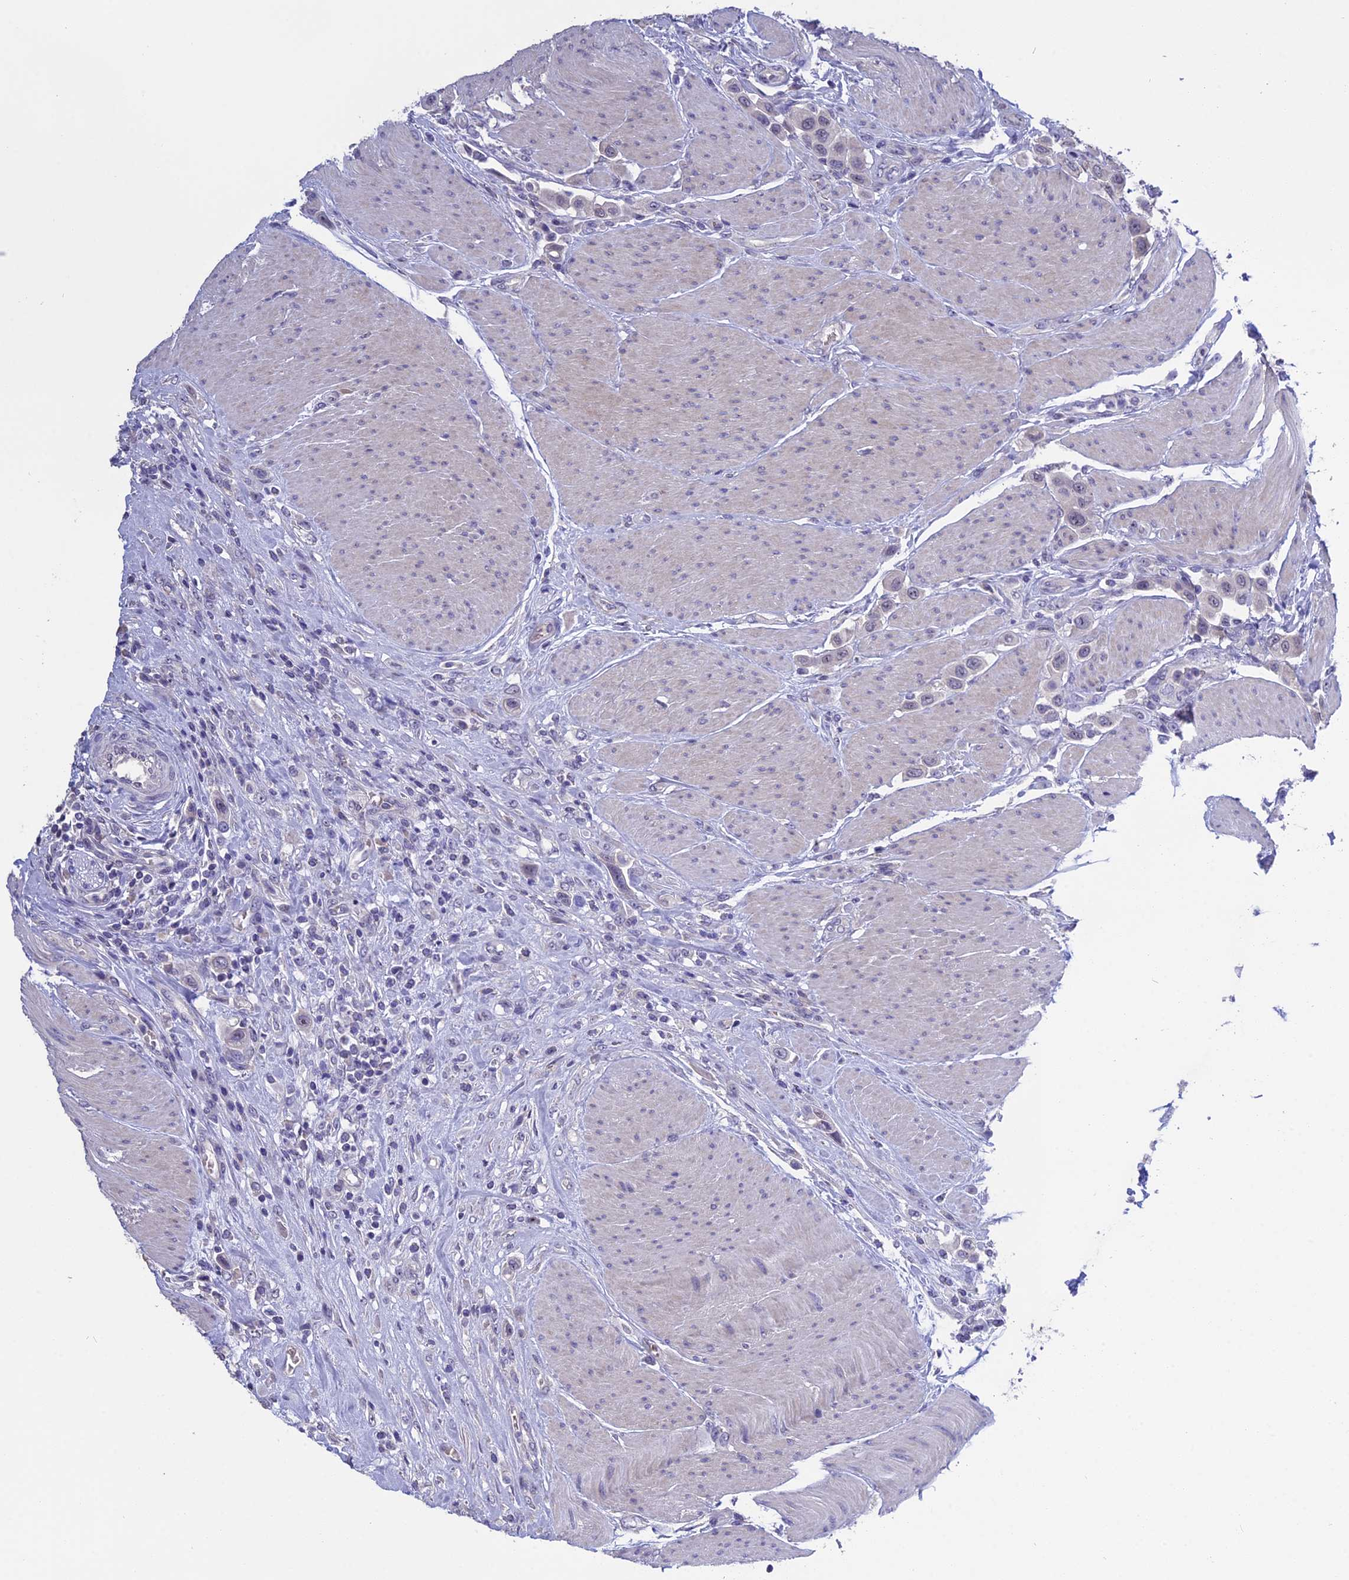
{"staining": {"intensity": "negative", "quantity": "none", "location": "none"}, "tissue": "urothelial cancer", "cell_type": "Tumor cells", "image_type": "cancer", "snomed": [{"axis": "morphology", "description": "Urothelial carcinoma, High grade"}, {"axis": "topography", "description": "Urinary bladder"}], "caption": "Immunohistochemical staining of urothelial cancer displays no significant staining in tumor cells.", "gene": "KNOP1", "patient": {"sex": "male", "age": 50}}